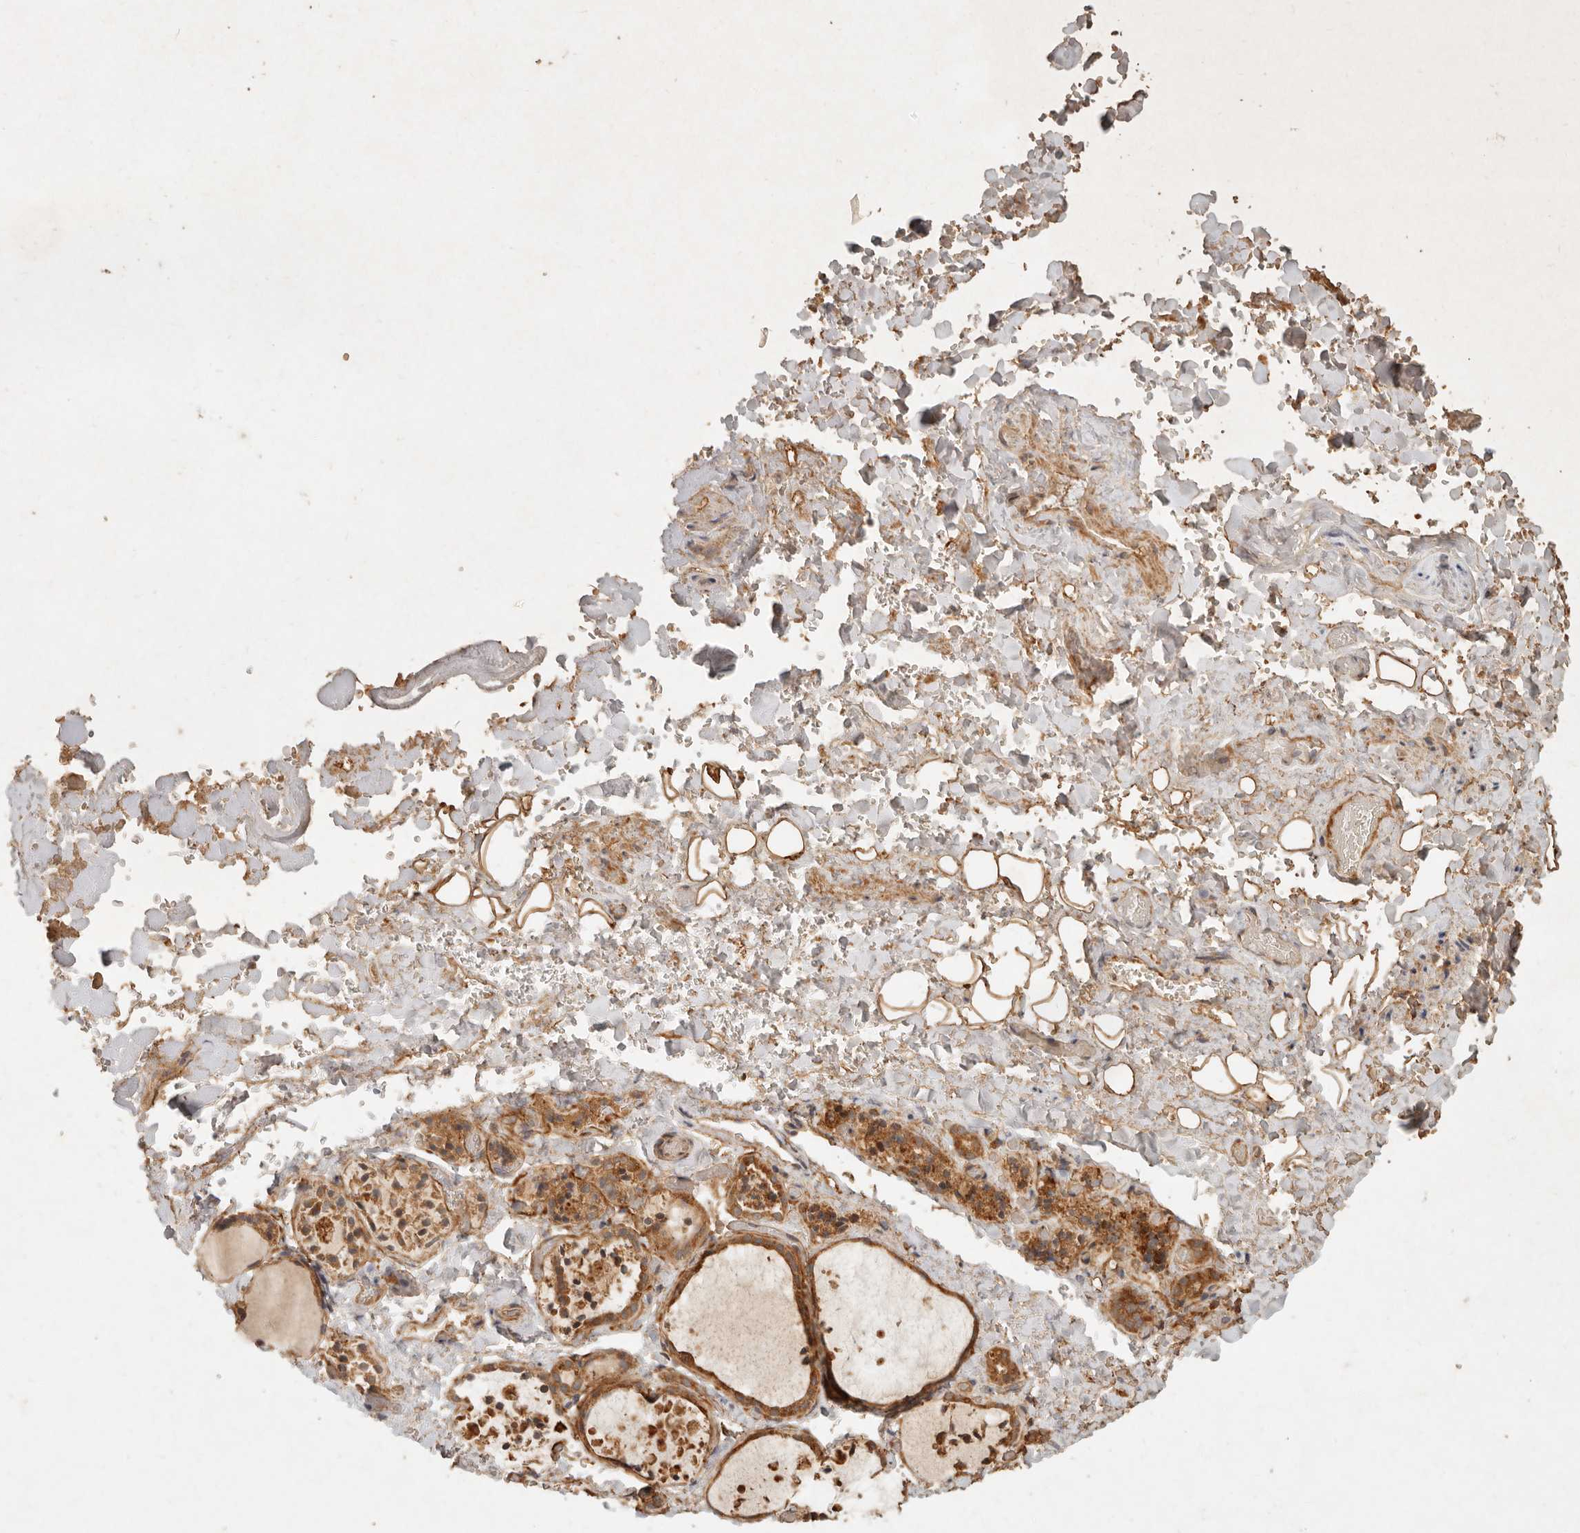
{"staining": {"intensity": "moderate", "quantity": ">75%", "location": "cytoplasmic/membranous"}, "tissue": "thyroid gland", "cell_type": "Glandular cells", "image_type": "normal", "snomed": [{"axis": "morphology", "description": "Normal tissue, NOS"}, {"axis": "topography", "description": "Thyroid gland"}], "caption": "This photomicrograph exhibits benign thyroid gland stained with immunohistochemistry to label a protein in brown. The cytoplasmic/membranous of glandular cells show moderate positivity for the protein. Nuclei are counter-stained blue.", "gene": "CLEC4C", "patient": {"sex": "female", "age": 44}}